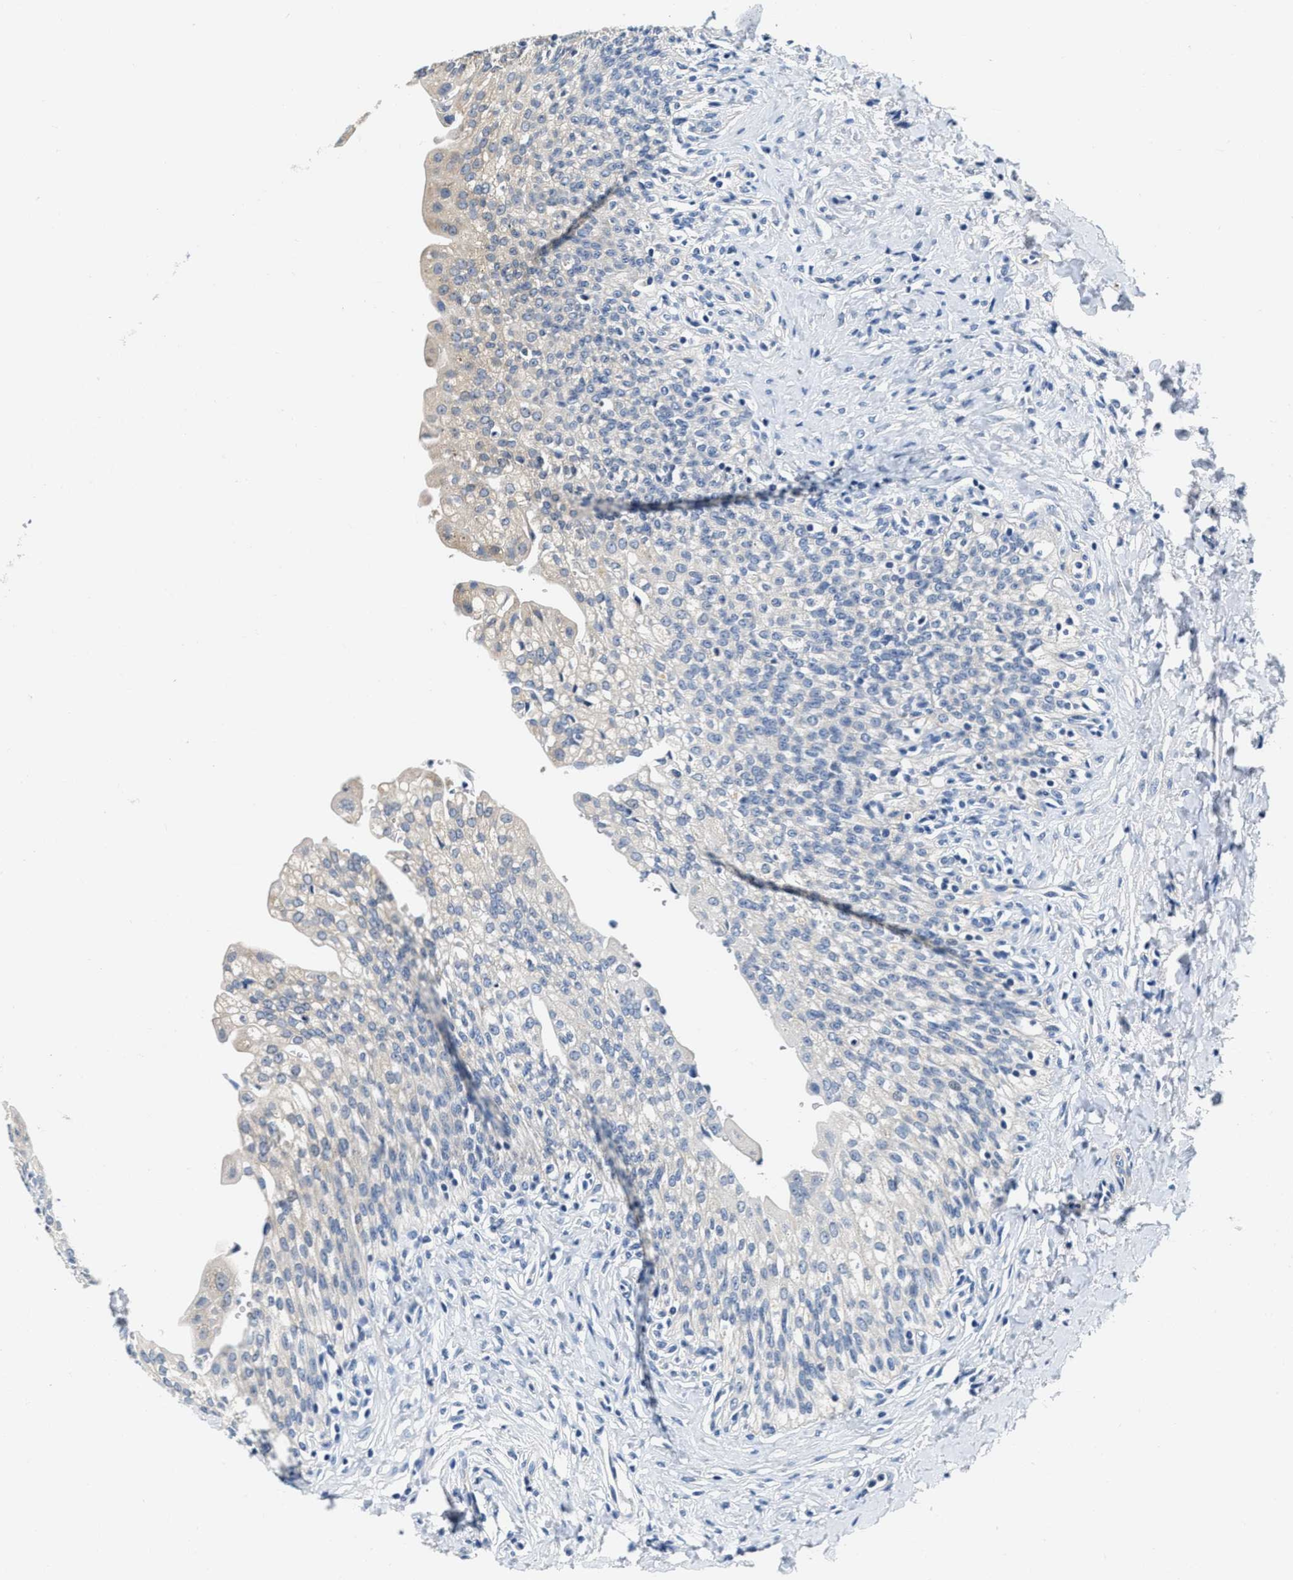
{"staining": {"intensity": "moderate", "quantity": "25%-75%", "location": "cytoplasmic/membranous"}, "tissue": "urinary bladder", "cell_type": "Urothelial cells", "image_type": "normal", "snomed": [{"axis": "morphology", "description": "Urothelial carcinoma, High grade"}, {"axis": "topography", "description": "Urinary bladder"}], "caption": "Protein analysis of normal urinary bladder displays moderate cytoplasmic/membranous positivity in approximately 25%-75% of urothelial cells. (DAB (3,3'-diaminobenzidine) IHC with brightfield microscopy, high magnification).", "gene": "EIF2AK2", "patient": {"sex": "male", "age": 46}}